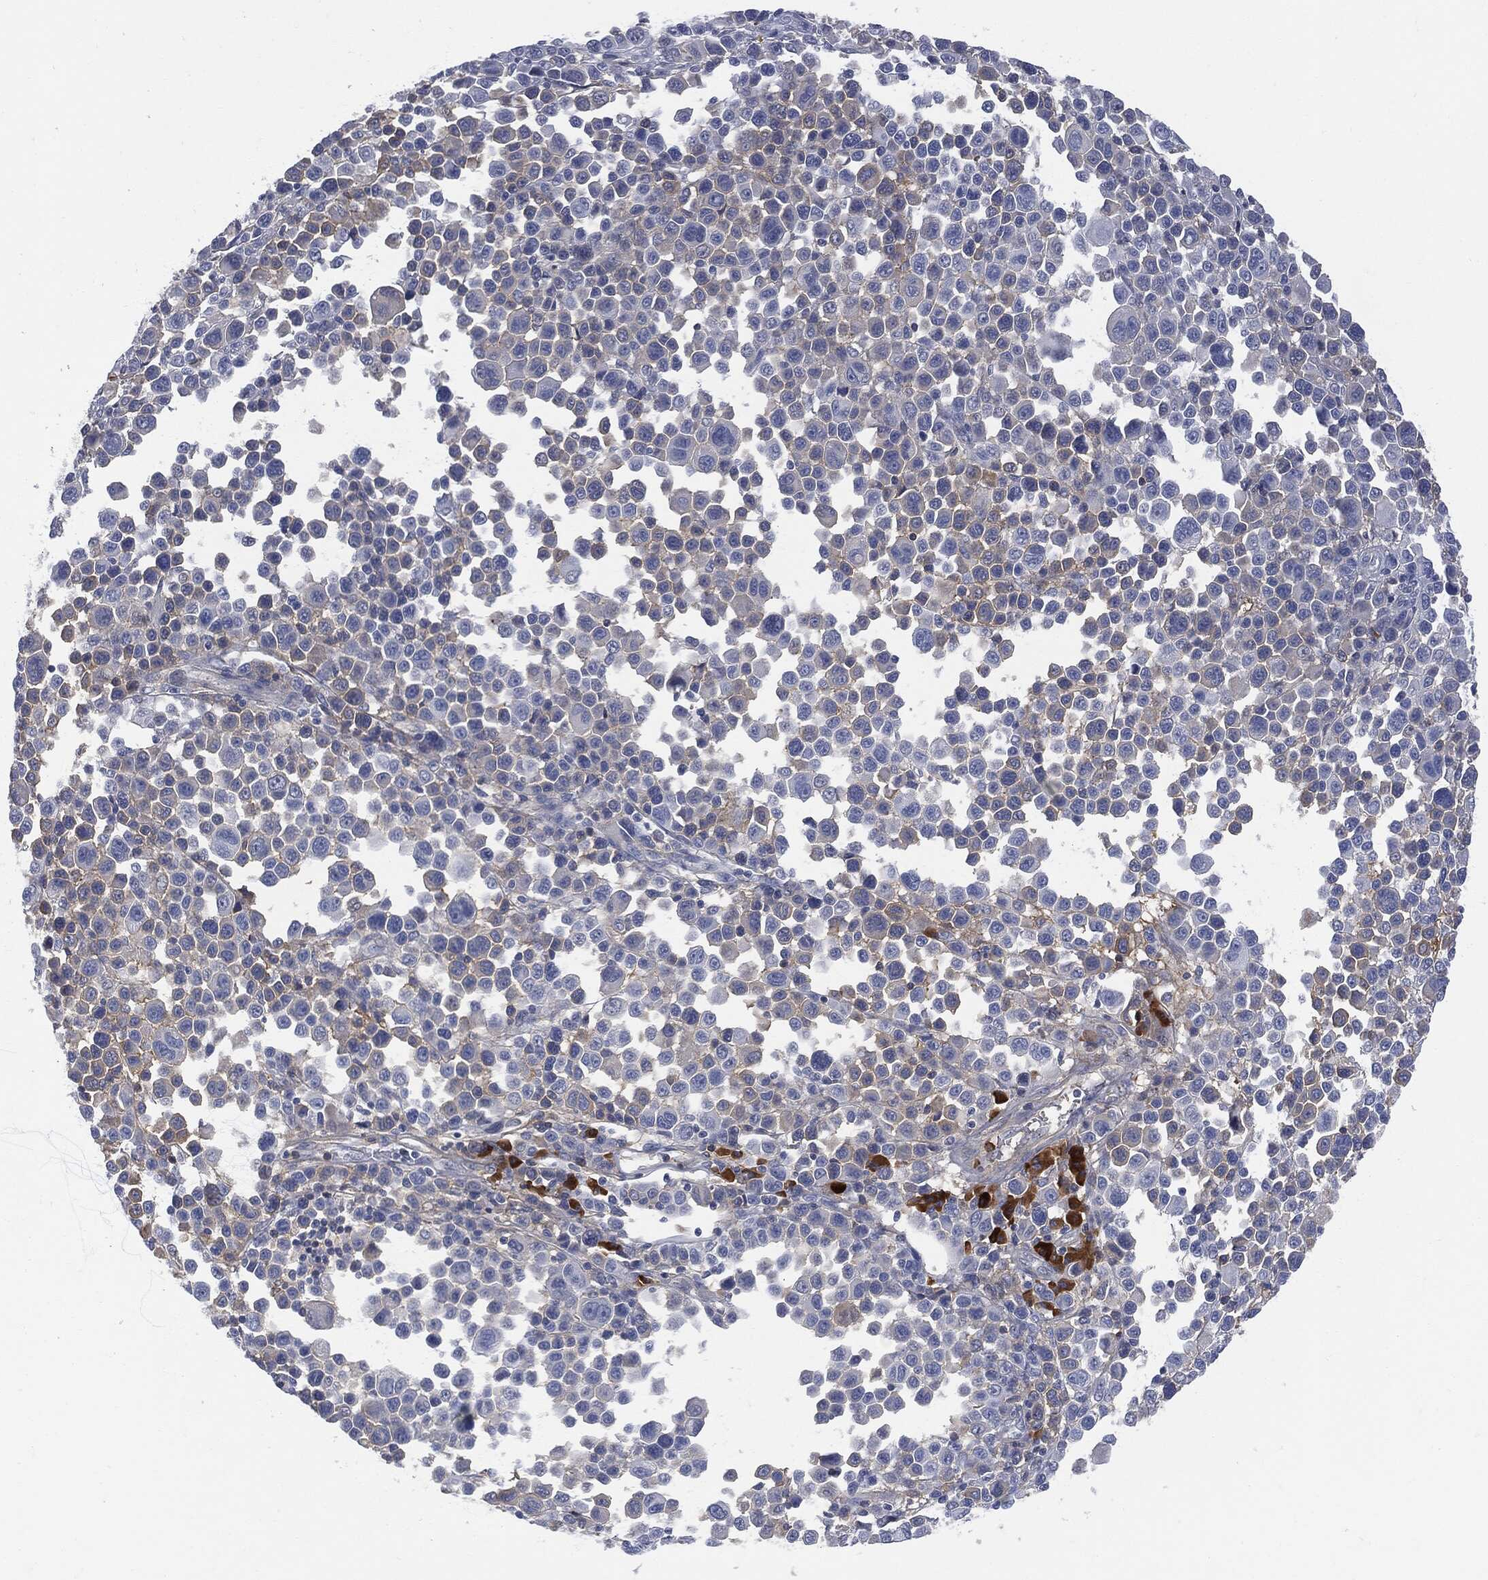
{"staining": {"intensity": "negative", "quantity": "none", "location": "none"}, "tissue": "melanoma", "cell_type": "Tumor cells", "image_type": "cancer", "snomed": [{"axis": "morphology", "description": "Malignant melanoma, NOS"}, {"axis": "topography", "description": "Skin"}], "caption": "Immunohistochemical staining of human melanoma shows no significant positivity in tumor cells. (Immunohistochemistry, brightfield microscopy, high magnification).", "gene": "BTK", "patient": {"sex": "female", "age": 57}}